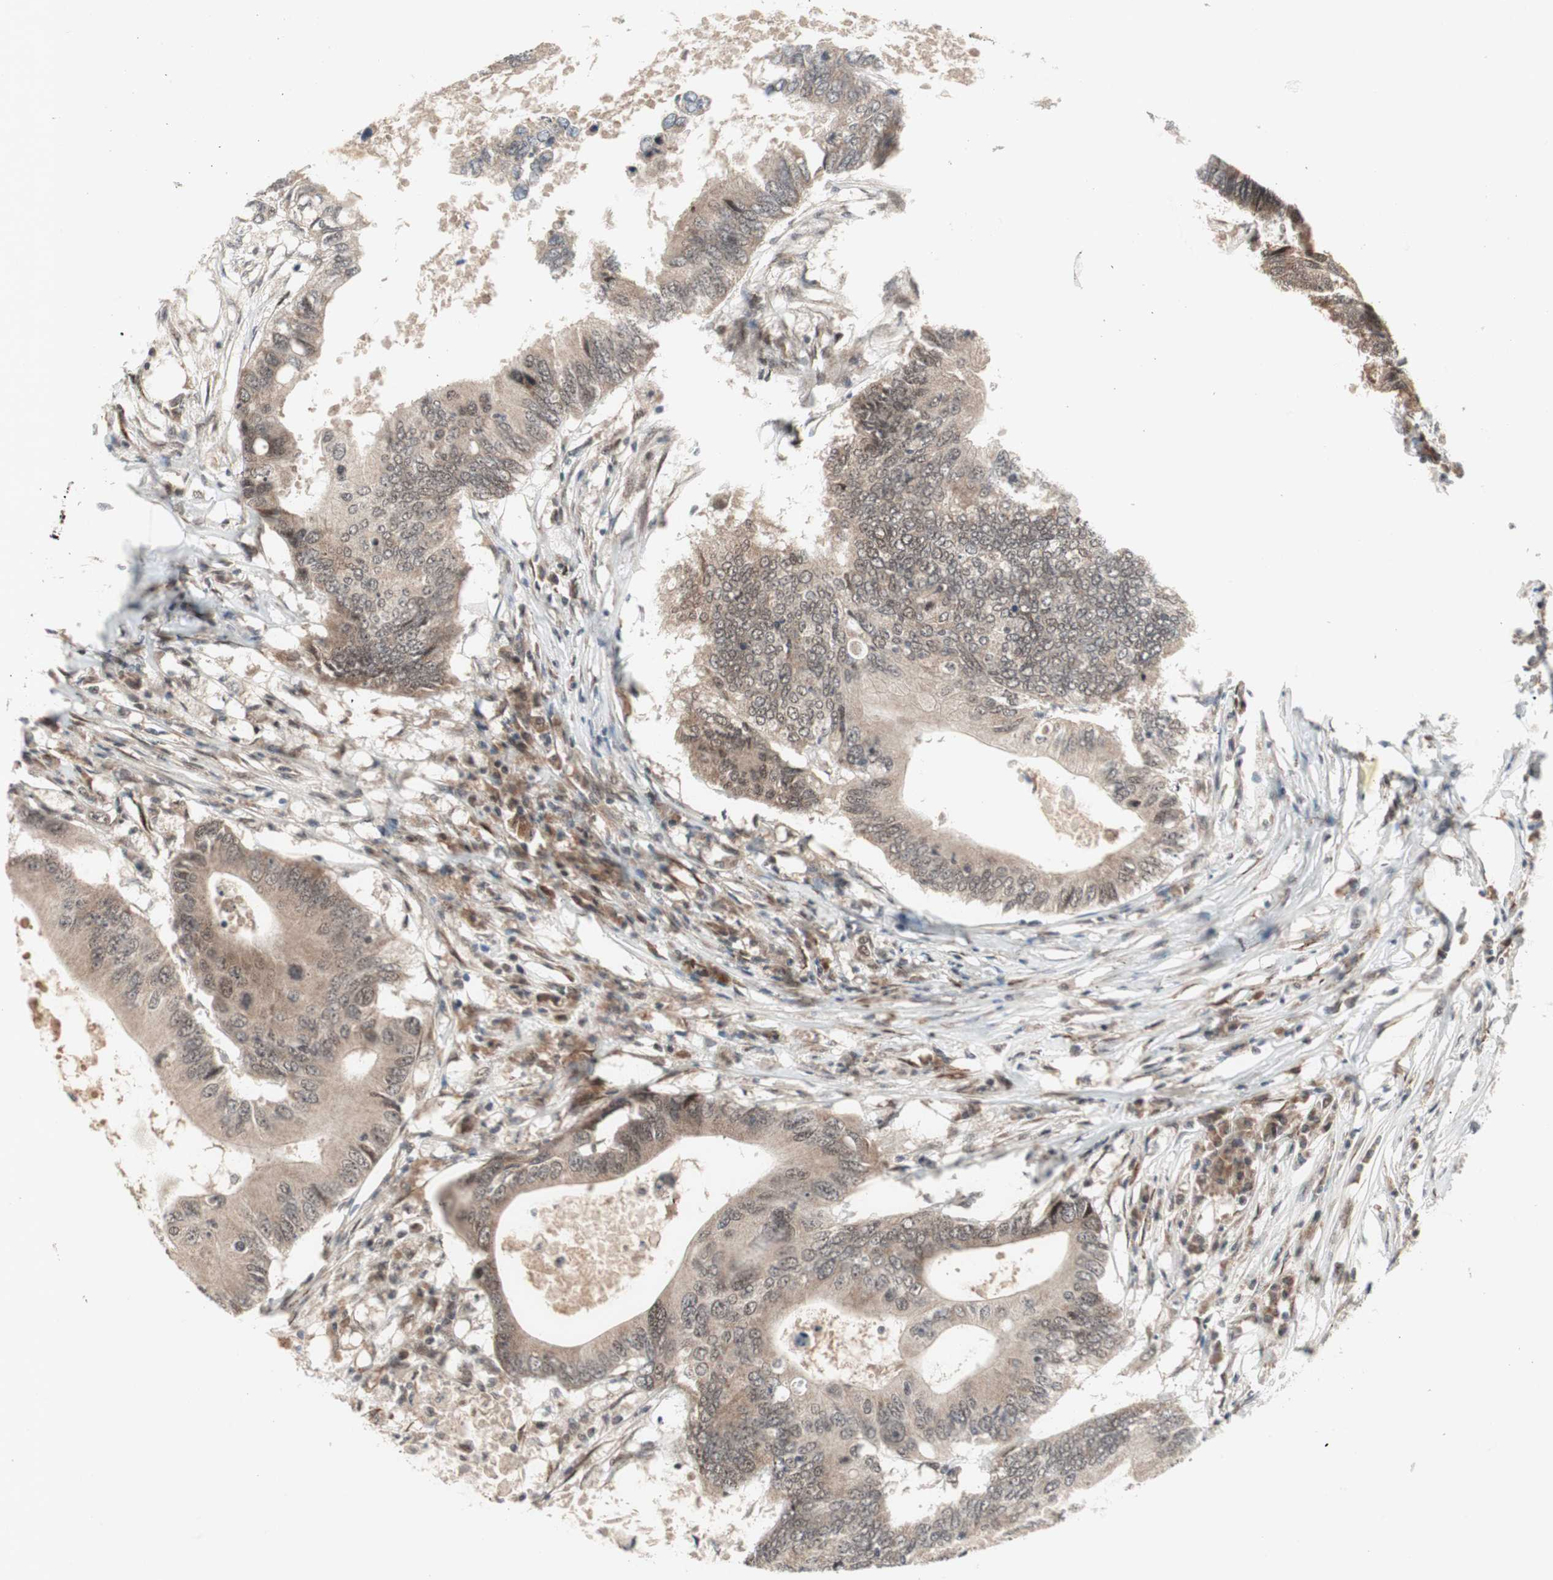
{"staining": {"intensity": "weak", "quantity": ">75%", "location": "cytoplasmic/membranous,nuclear"}, "tissue": "colorectal cancer", "cell_type": "Tumor cells", "image_type": "cancer", "snomed": [{"axis": "morphology", "description": "Adenocarcinoma, NOS"}, {"axis": "topography", "description": "Colon"}], "caption": "A high-resolution histopathology image shows IHC staining of adenocarcinoma (colorectal), which demonstrates weak cytoplasmic/membranous and nuclear staining in approximately >75% of tumor cells.", "gene": "TCF12", "patient": {"sex": "male", "age": 71}}